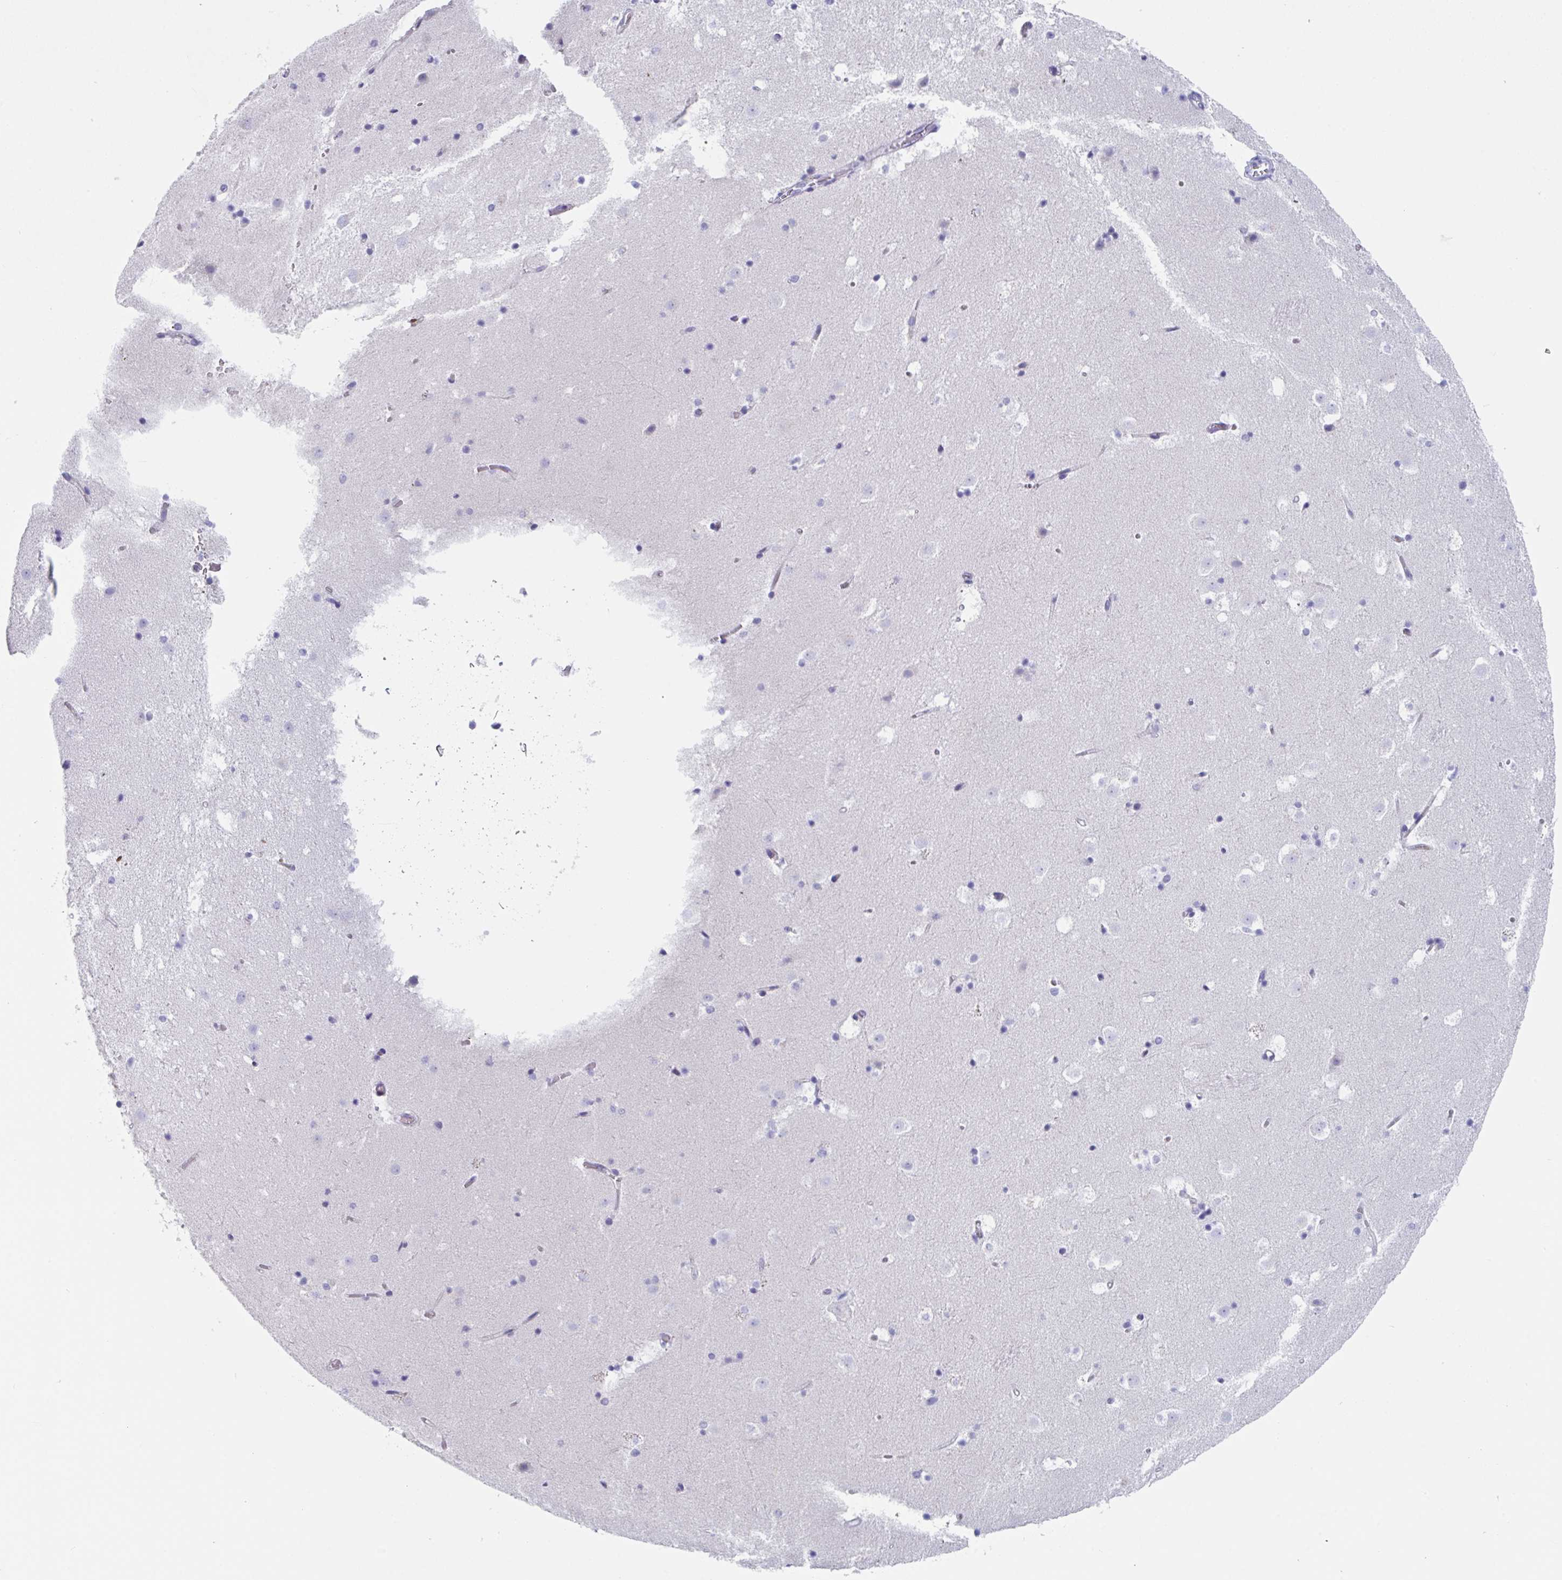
{"staining": {"intensity": "negative", "quantity": "none", "location": "none"}, "tissue": "caudate", "cell_type": "Glial cells", "image_type": "normal", "snomed": [{"axis": "morphology", "description": "Normal tissue, NOS"}, {"axis": "topography", "description": "Lateral ventricle wall"}], "caption": "High power microscopy micrograph of an immunohistochemistry image of benign caudate, revealing no significant expression in glial cells.", "gene": "ZPBP", "patient": {"sex": "male", "age": 37}}